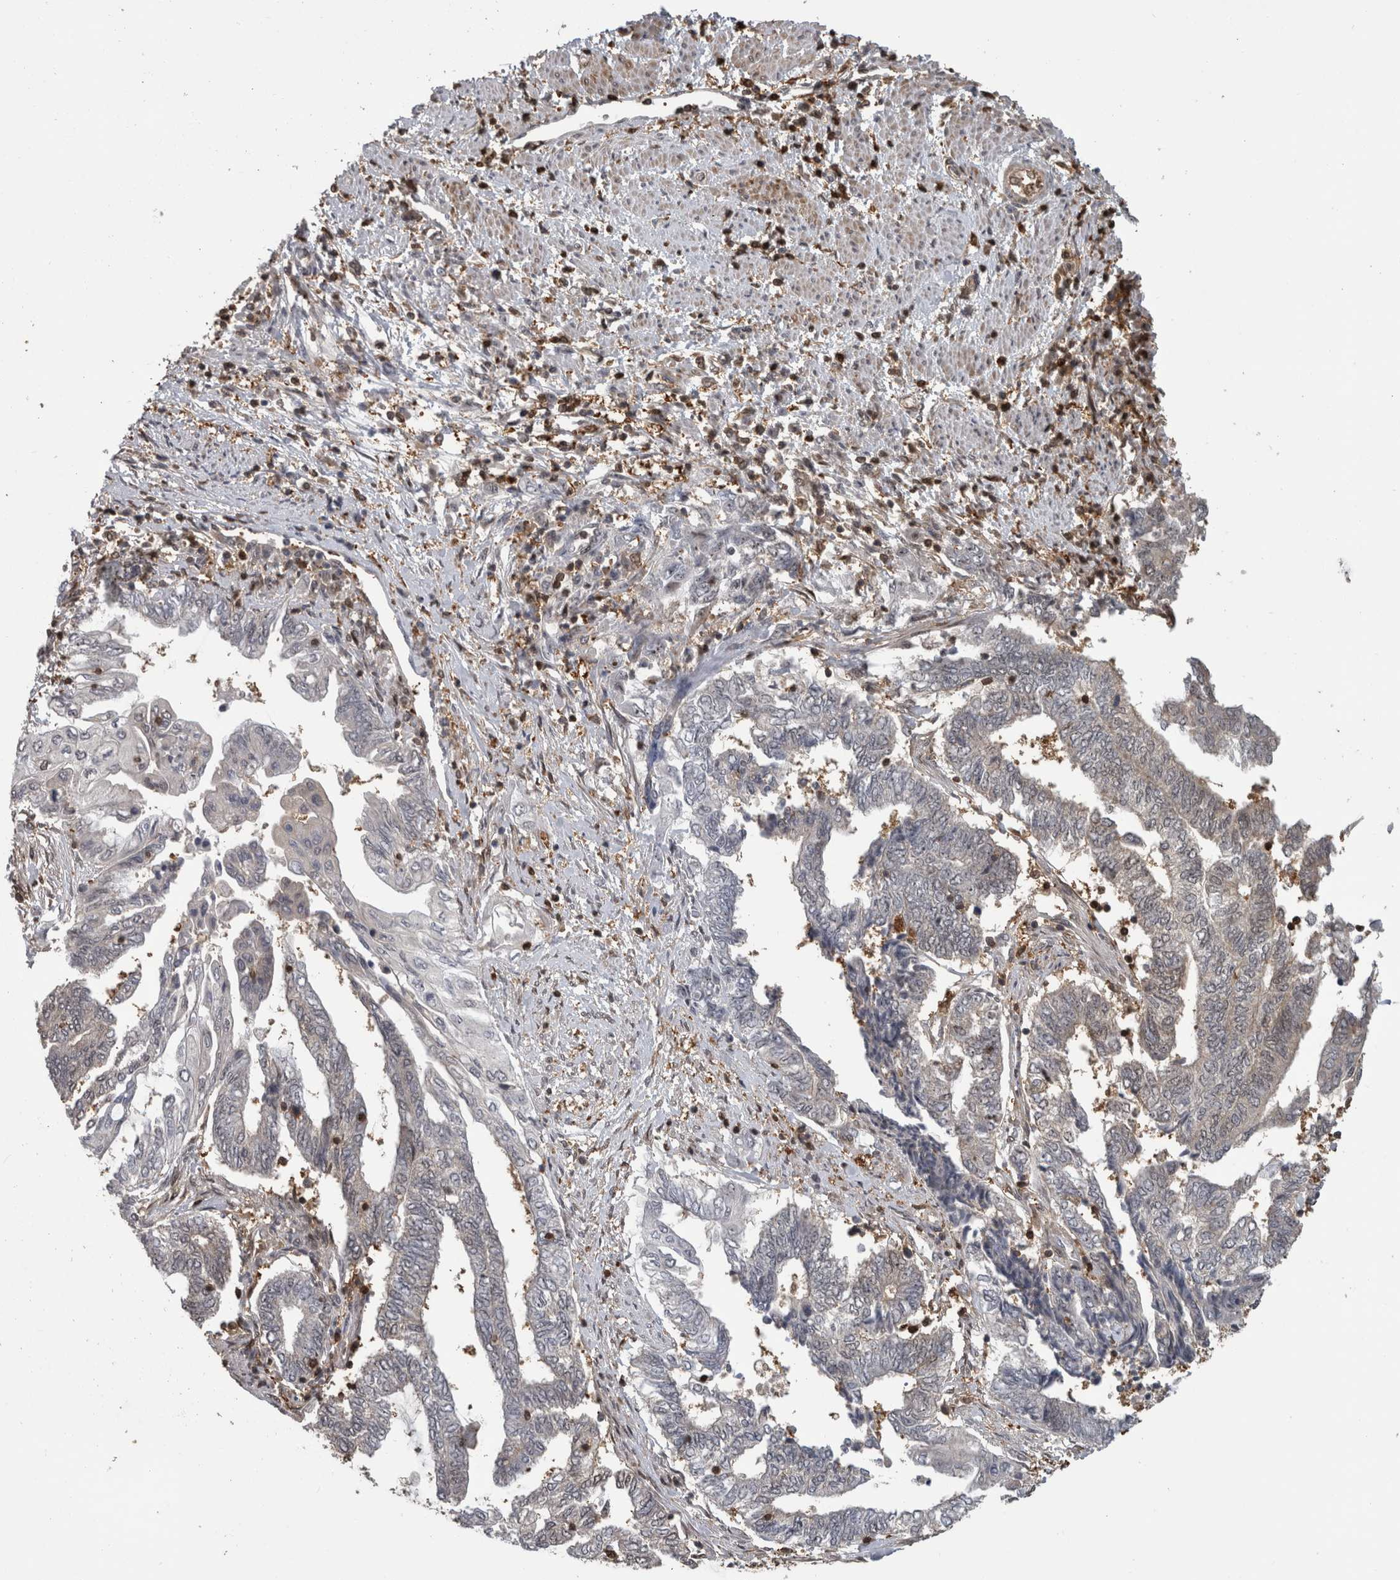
{"staining": {"intensity": "negative", "quantity": "none", "location": "none"}, "tissue": "endometrial cancer", "cell_type": "Tumor cells", "image_type": "cancer", "snomed": [{"axis": "morphology", "description": "Adenocarcinoma, NOS"}, {"axis": "topography", "description": "Uterus"}, {"axis": "topography", "description": "Endometrium"}], "caption": "High power microscopy image of an immunohistochemistry (IHC) histopathology image of endometrial adenocarcinoma, revealing no significant positivity in tumor cells.", "gene": "TDRD7", "patient": {"sex": "female", "age": 70}}